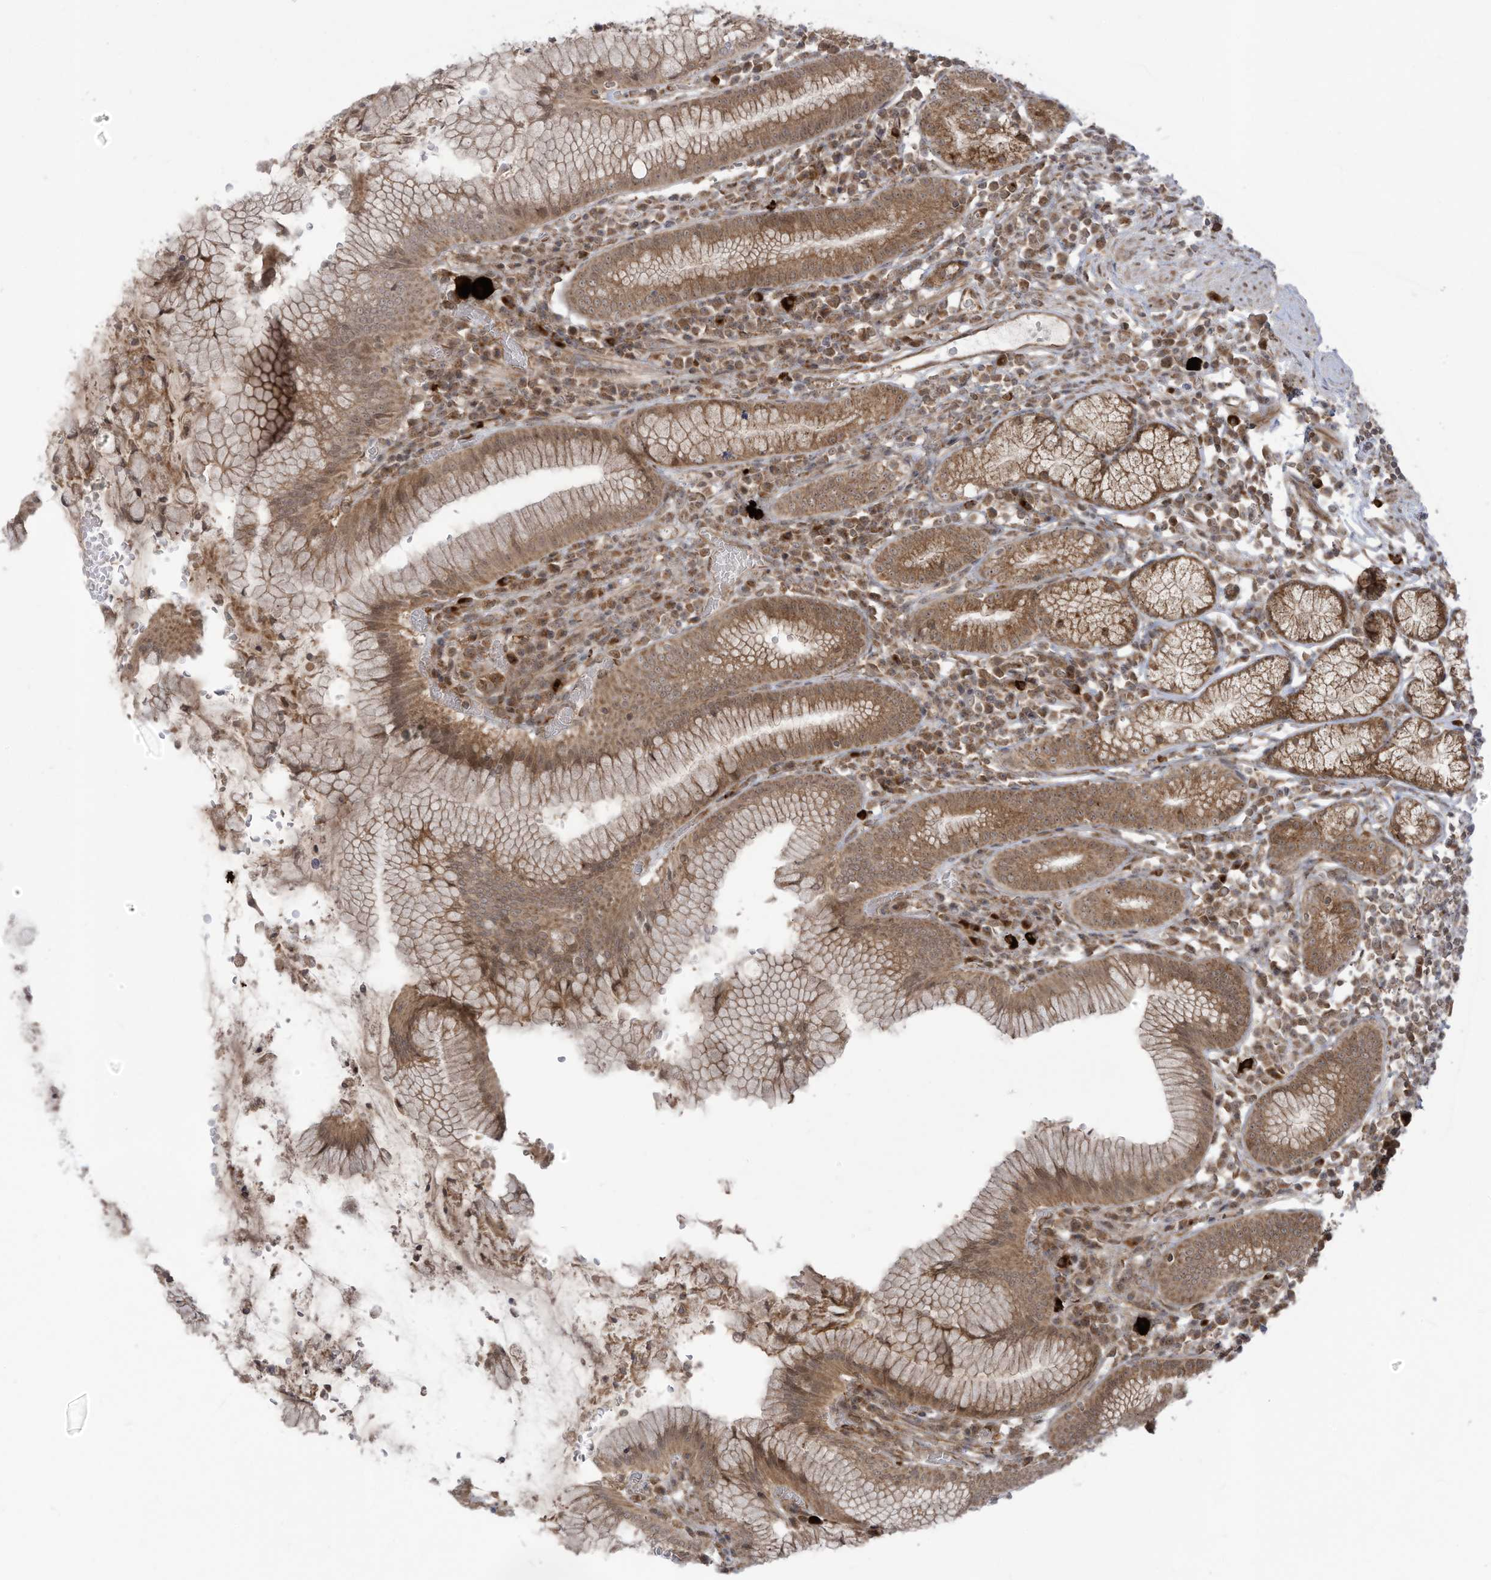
{"staining": {"intensity": "moderate", "quantity": ">75%", "location": "cytoplasmic/membranous"}, "tissue": "stomach", "cell_type": "Glandular cells", "image_type": "normal", "snomed": [{"axis": "morphology", "description": "Normal tissue, NOS"}, {"axis": "topography", "description": "Stomach"}], "caption": "A histopathology image of stomach stained for a protein demonstrates moderate cytoplasmic/membranous brown staining in glandular cells. (IHC, brightfield microscopy, high magnification).", "gene": "TRIM67", "patient": {"sex": "male", "age": 55}}